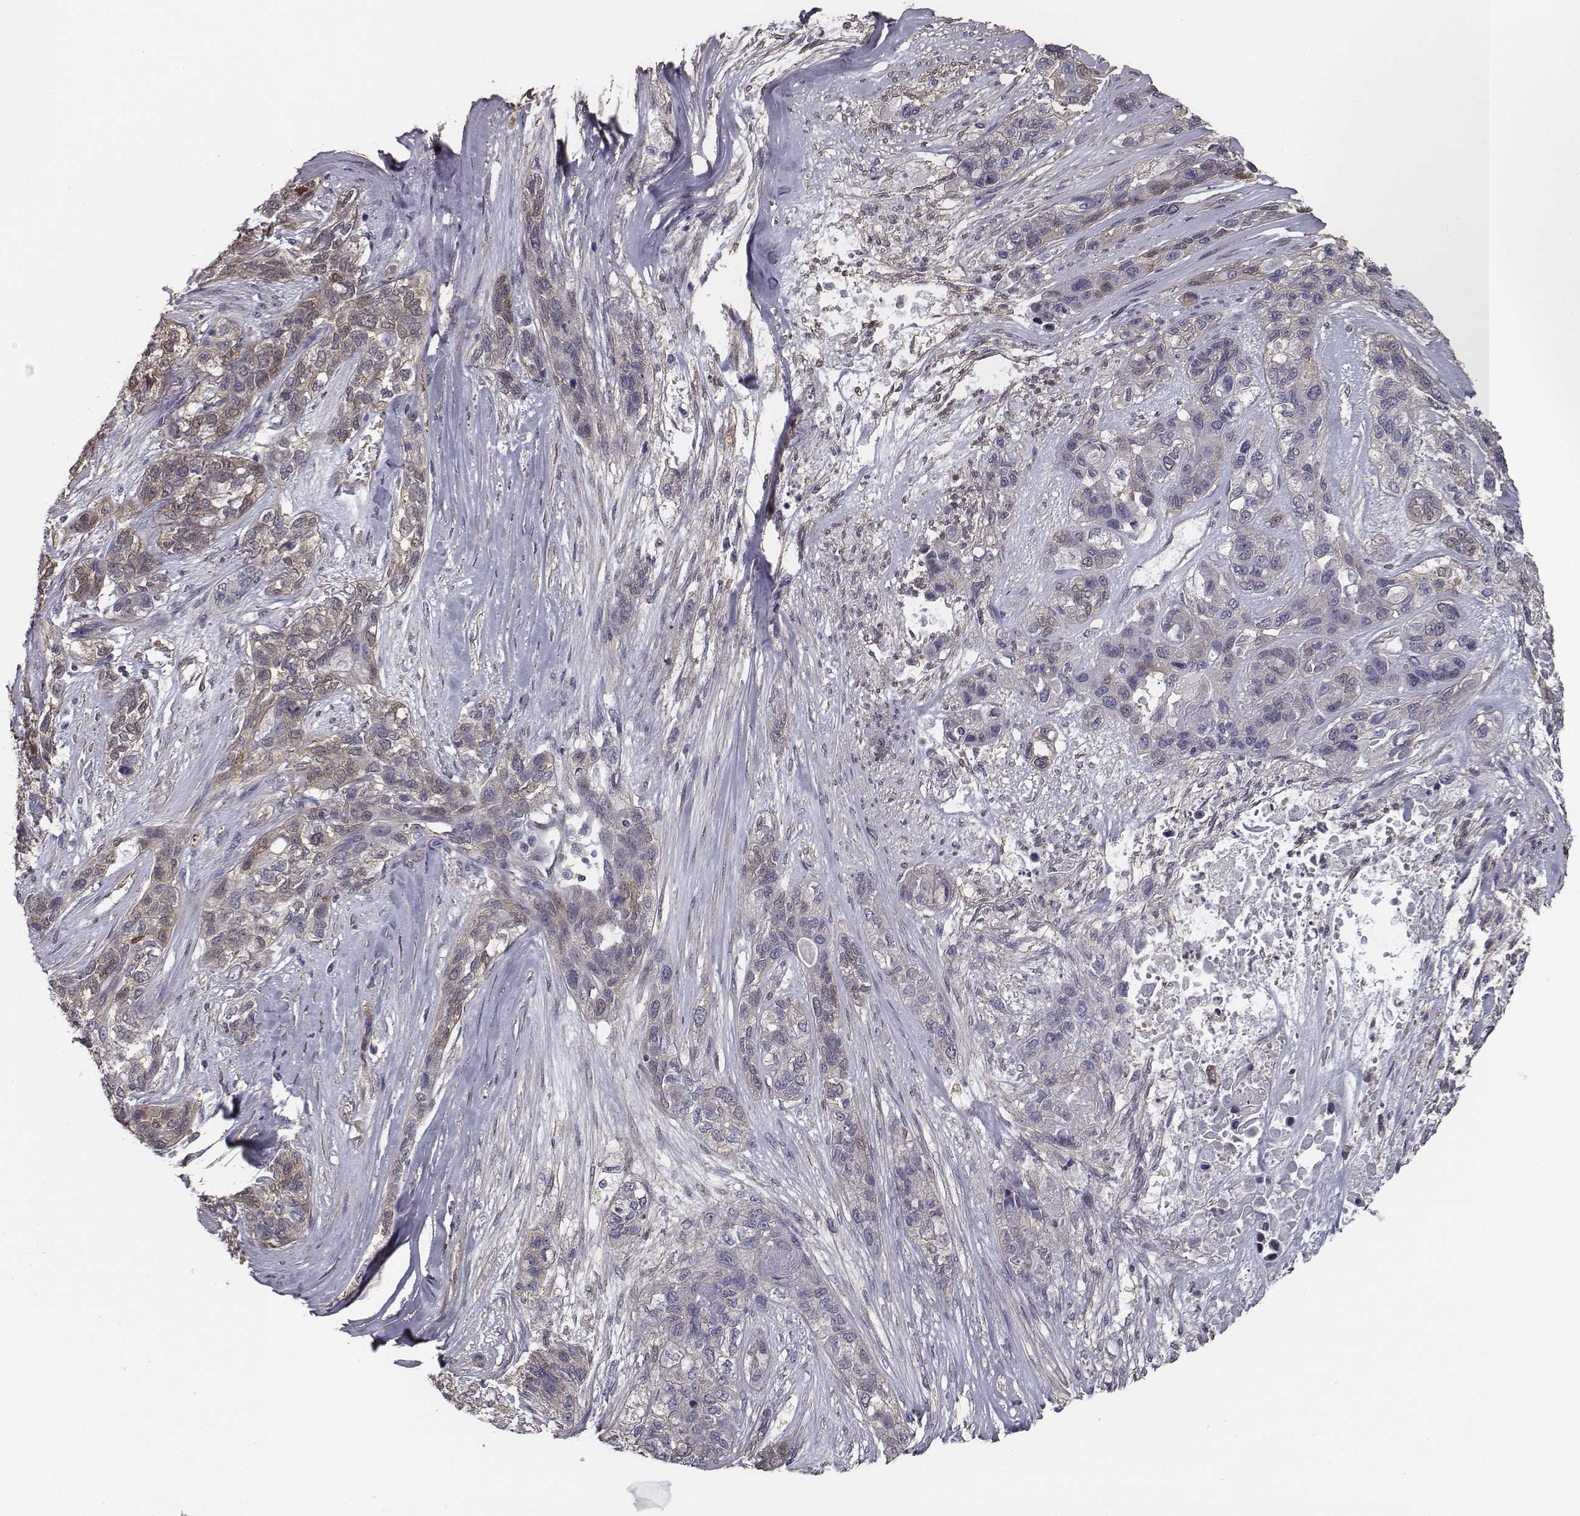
{"staining": {"intensity": "weak", "quantity": ">75%", "location": "cytoplasmic/membranous"}, "tissue": "lung cancer", "cell_type": "Tumor cells", "image_type": "cancer", "snomed": [{"axis": "morphology", "description": "Squamous cell carcinoma, NOS"}, {"axis": "topography", "description": "Lung"}], "caption": "Tumor cells display weak cytoplasmic/membranous positivity in about >75% of cells in squamous cell carcinoma (lung). (Stains: DAB (3,3'-diaminobenzidine) in brown, nuclei in blue, Microscopy: brightfield microscopy at high magnification).", "gene": "ISYNA1", "patient": {"sex": "female", "age": 70}}